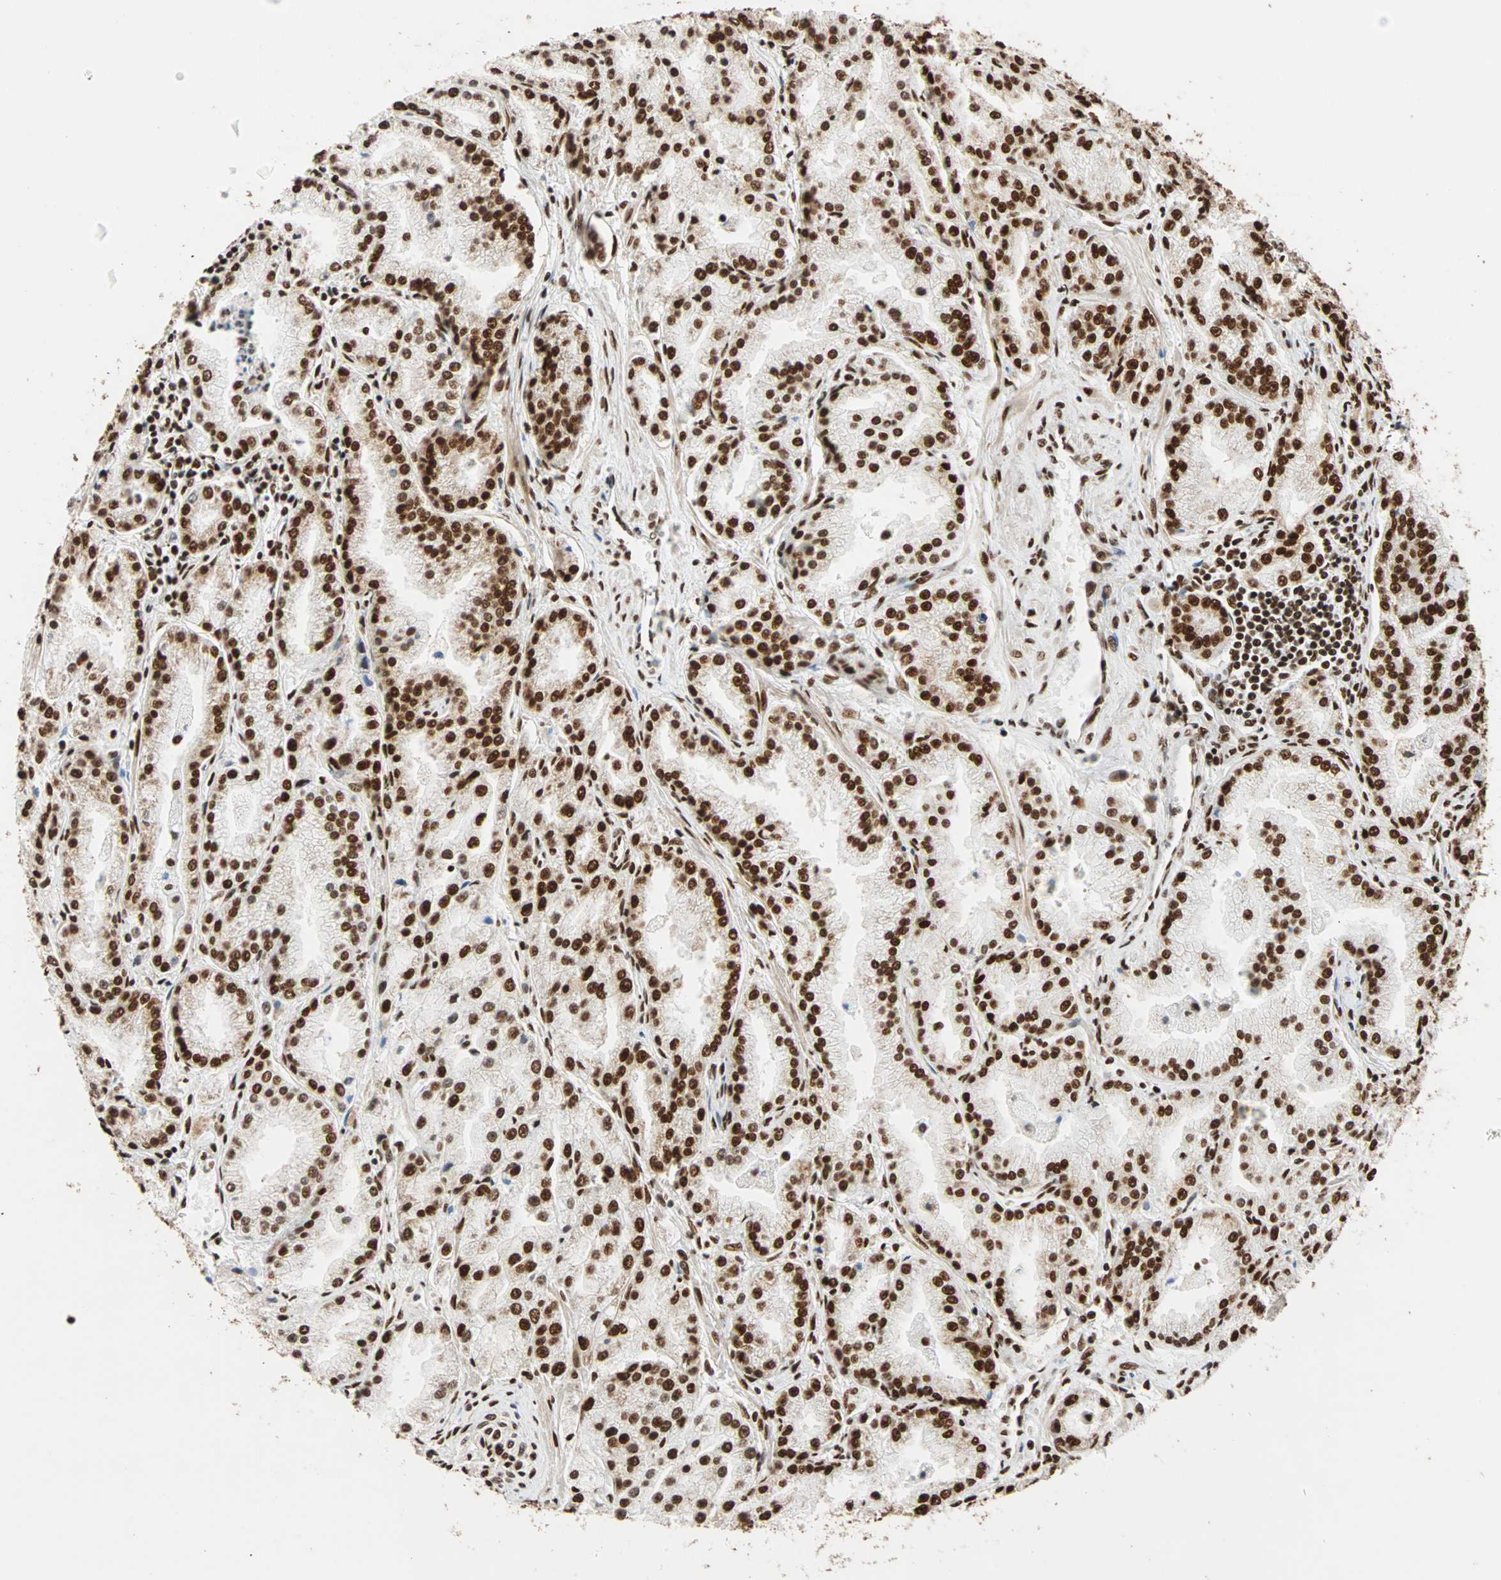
{"staining": {"intensity": "strong", "quantity": ">75%", "location": "nuclear"}, "tissue": "prostate cancer", "cell_type": "Tumor cells", "image_type": "cancer", "snomed": [{"axis": "morphology", "description": "Adenocarcinoma, High grade"}, {"axis": "topography", "description": "Prostate"}], "caption": "Prostate cancer stained with DAB immunohistochemistry (IHC) exhibits high levels of strong nuclear positivity in about >75% of tumor cells. Using DAB (3,3'-diaminobenzidine) (brown) and hematoxylin (blue) stains, captured at high magnification using brightfield microscopy.", "gene": "ILF2", "patient": {"sex": "male", "age": 61}}